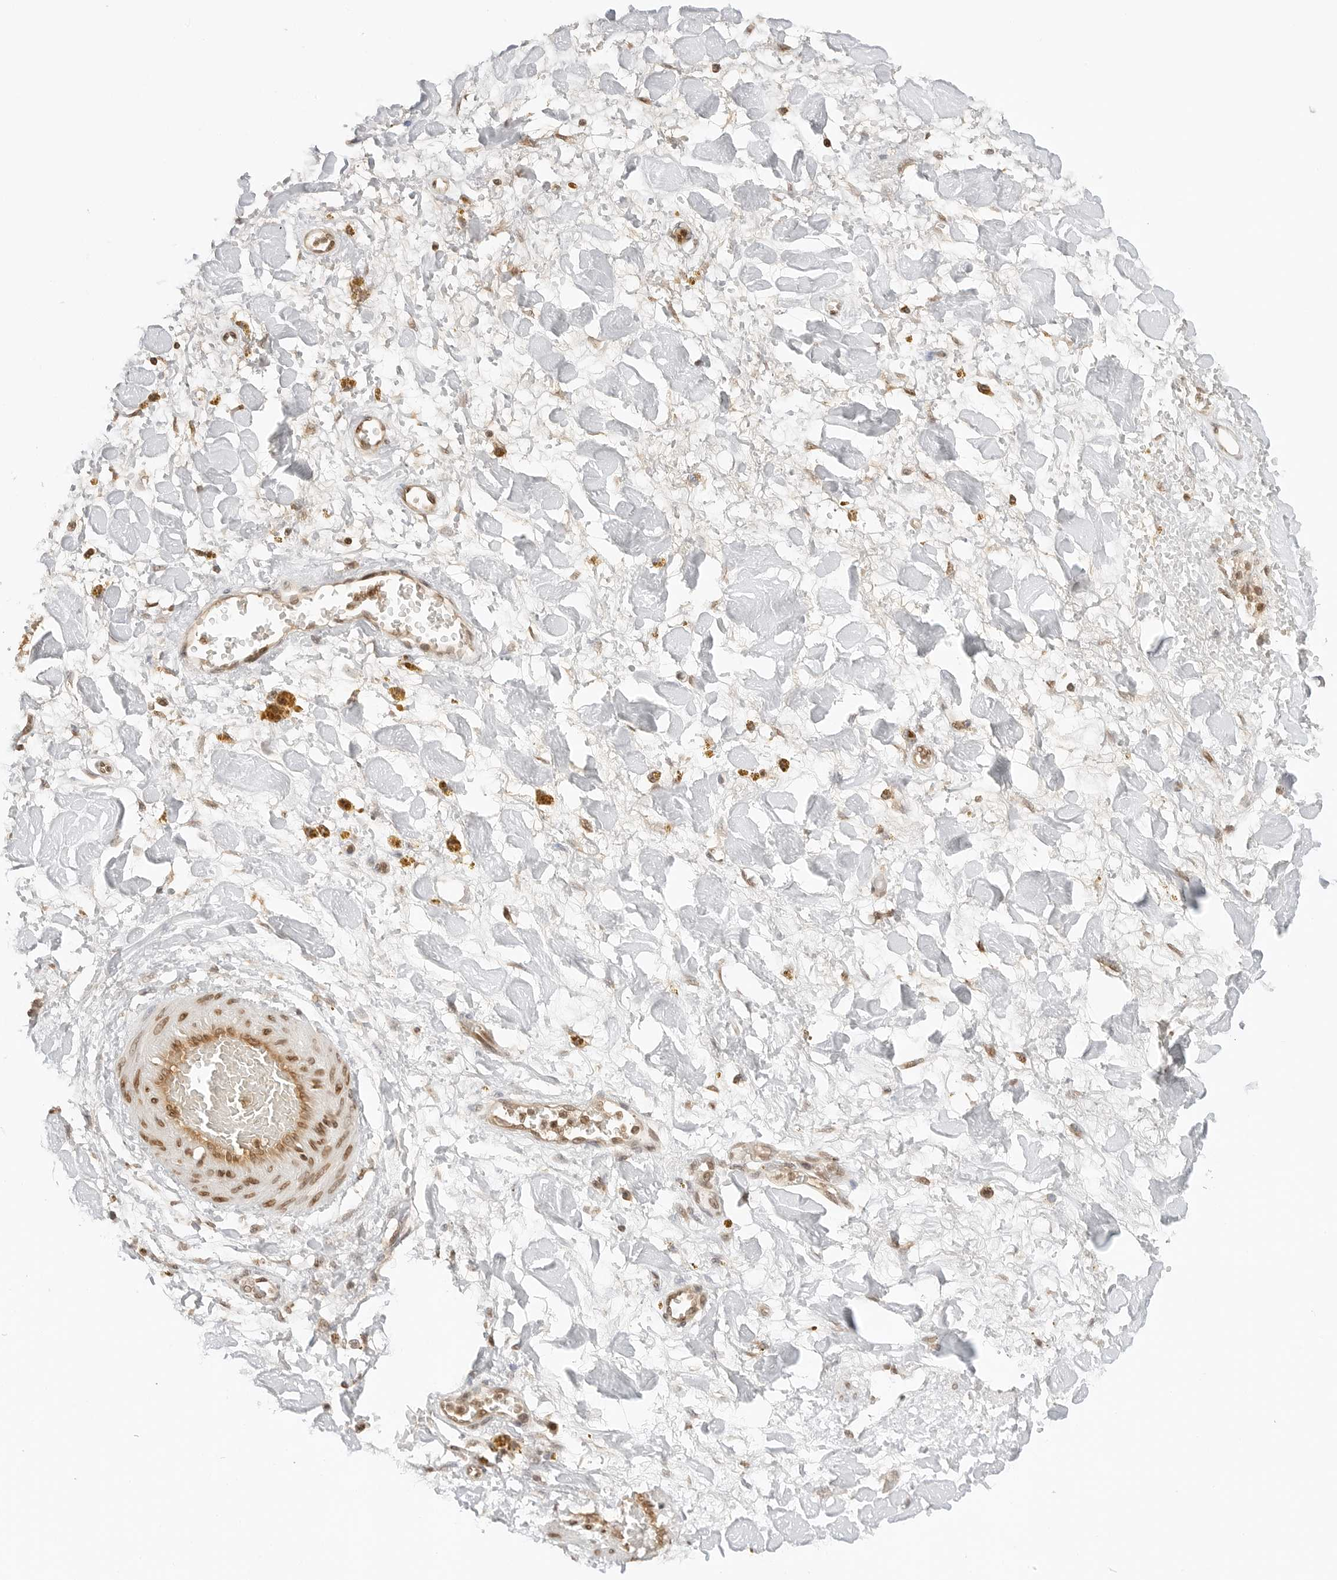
{"staining": {"intensity": "negative", "quantity": "none", "location": "none"}, "tissue": "adipose tissue", "cell_type": "Adipocytes", "image_type": "normal", "snomed": [{"axis": "morphology", "description": "Normal tissue, NOS"}, {"axis": "topography", "description": "Kidney"}, {"axis": "topography", "description": "Peripheral nerve tissue"}], "caption": "High power microscopy photomicrograph of an IHC histopathology image of normal adipose tissue, revealing no significant expression in adipocytes.", "gene": "POLH", "patient": {"sex": "male", "age": 7}}